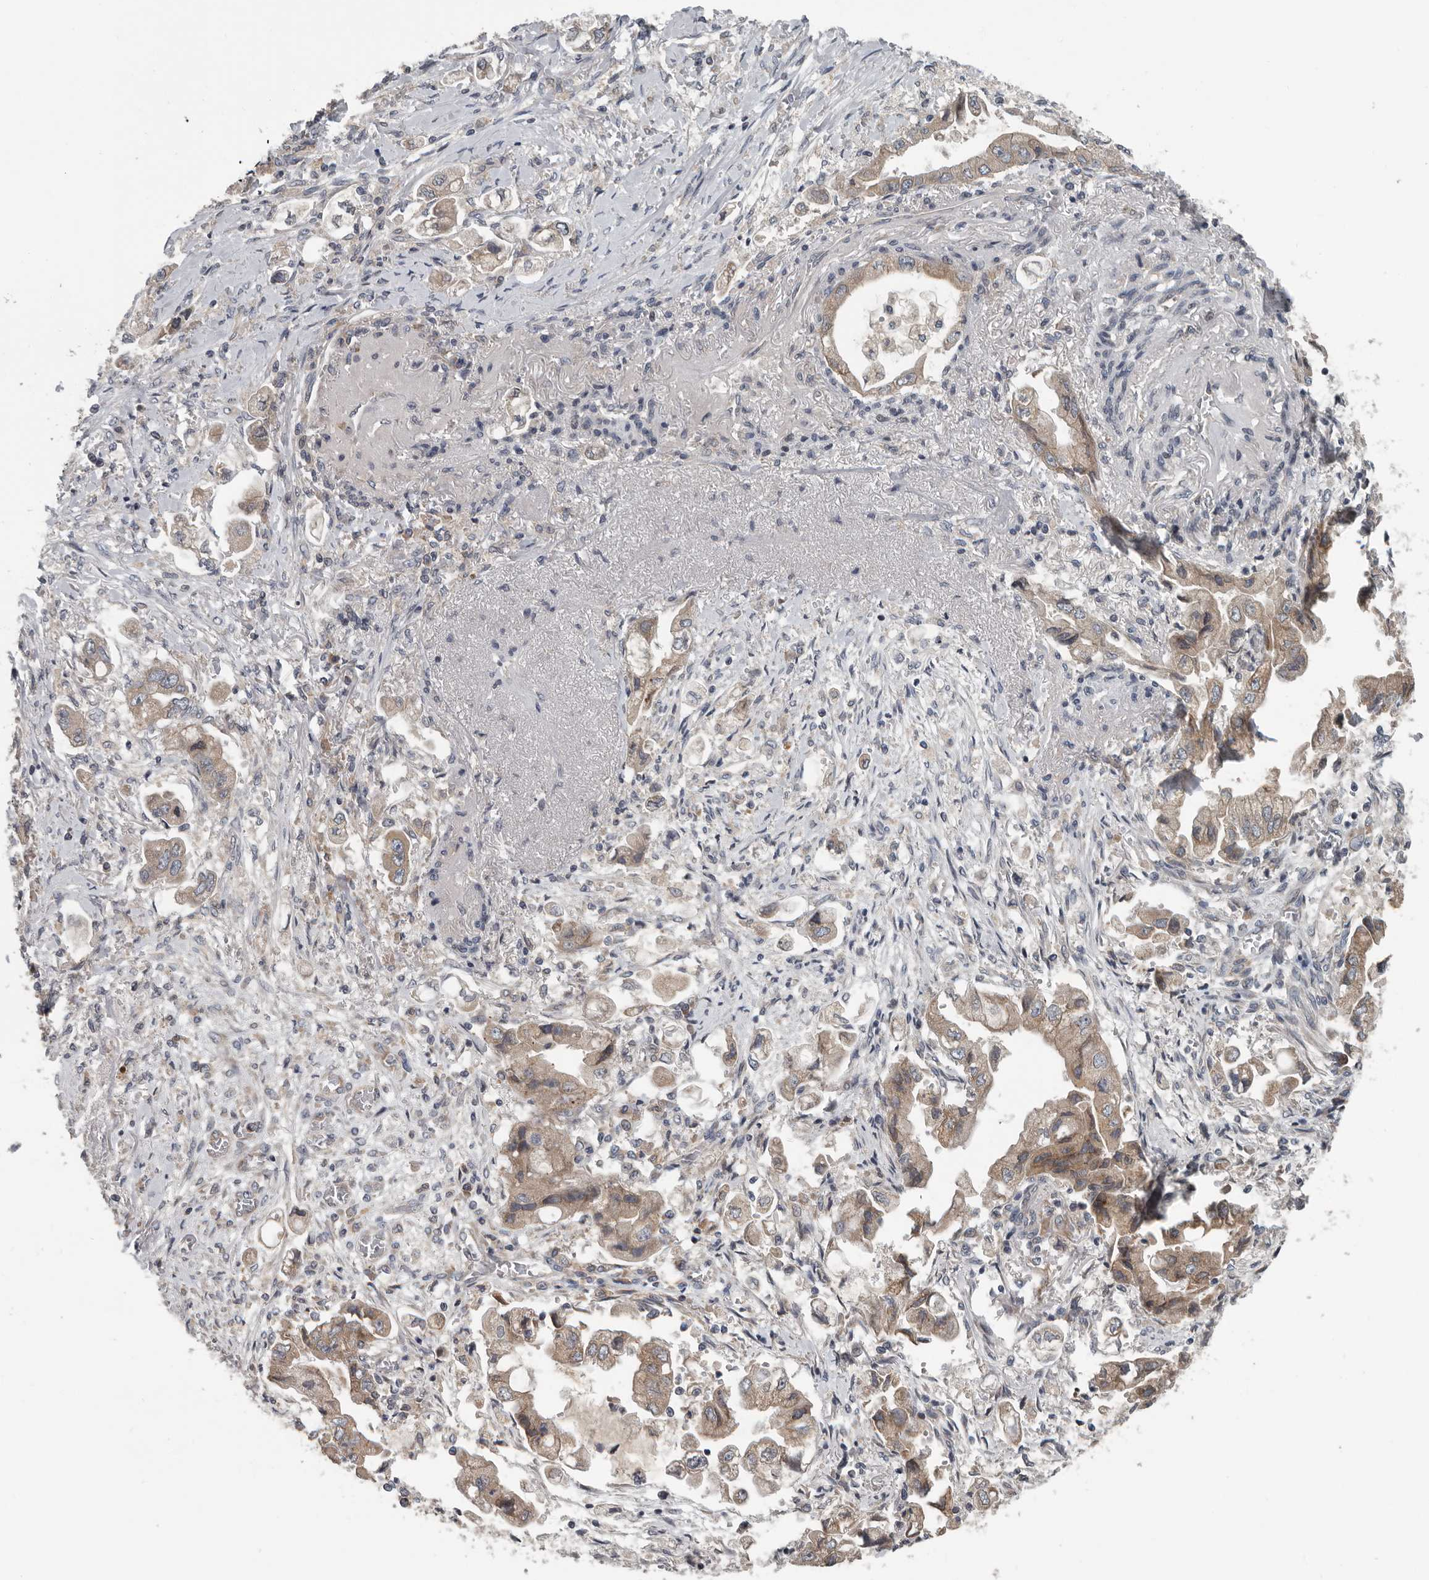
{"staining": {"intensity": "weak", "quantity": ">75%", "location": "cytoplasmic/membranous"}, "tissue": "stomach cancer", "cell_type": "Tumor cells", "image_type": "cancer", "snomed": [{"axis": "morphology", "description": "Adenocarcinoma, NOS"}, {"axis": "topography", "description": "Stomach"}], "caption": "A brown stain shows weak cytoplasmic/membranous positivity of a protein in human adenocarcinoma (stomach) tumor cells. (Stains: DAB in brown, nuclei in blue, Microscopy: brightfield microscopy at high magnification).", "gene": "TMEM199", "patient": {"sex": "male", "age": 62}}